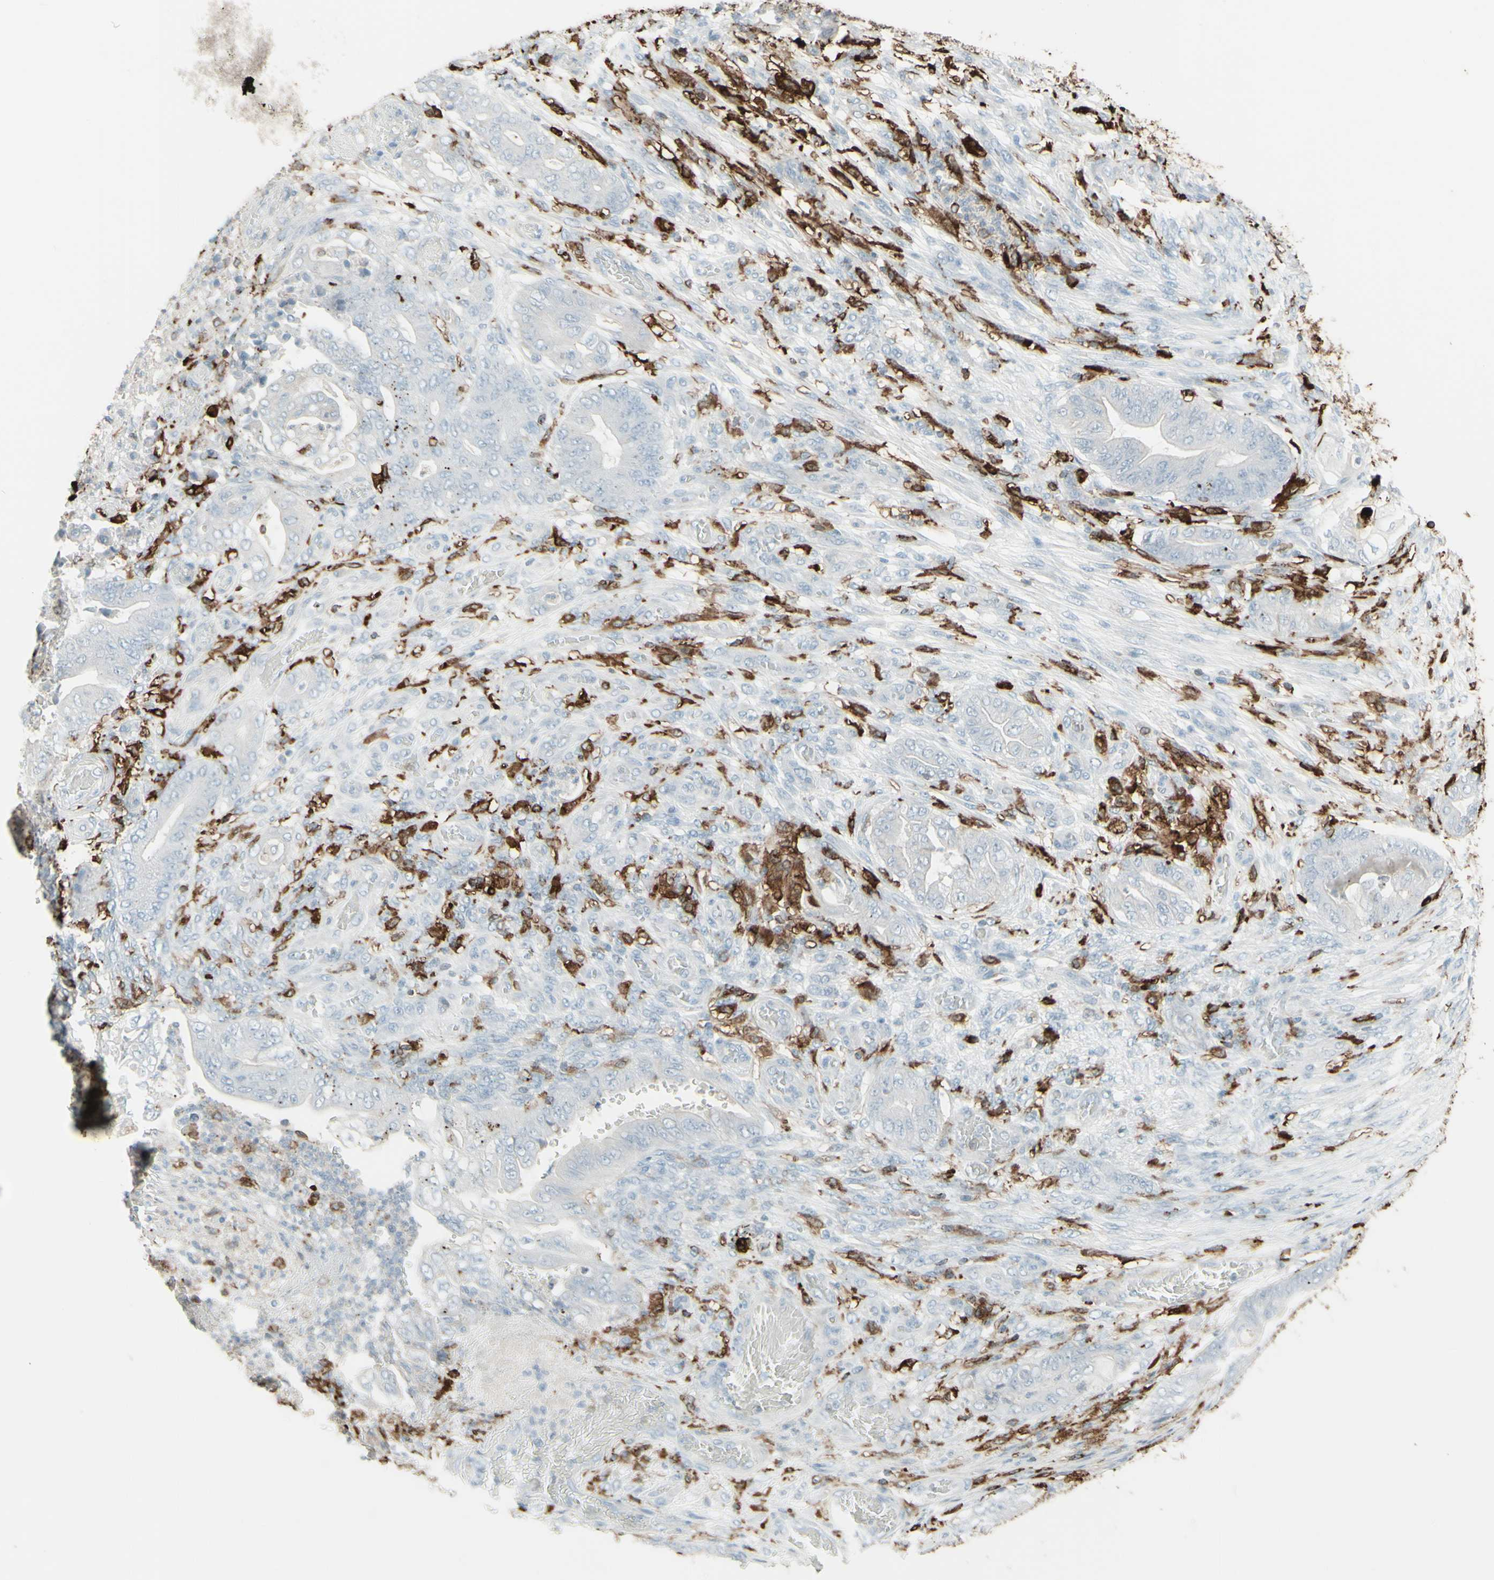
{"staining": {"intensity": "negative", "quantity": "none", "location": "none"}, "tissue": "stomach cancer", "cell_type": "Tumor cells", "image_type": "cancer", "snomed": [{"axis": "morphology", "description": "Adenocarcinoma, NOS"}, {"axis": "topography", "description": "Stomach"}], "caption": "DAB immunohistochemical staining of human stomach cancer (adenocarcinoma) shows no significant expression in tumor cells.", "gene": "HLA-DPB1", "patient": {"sex": "female", "age": 73}}